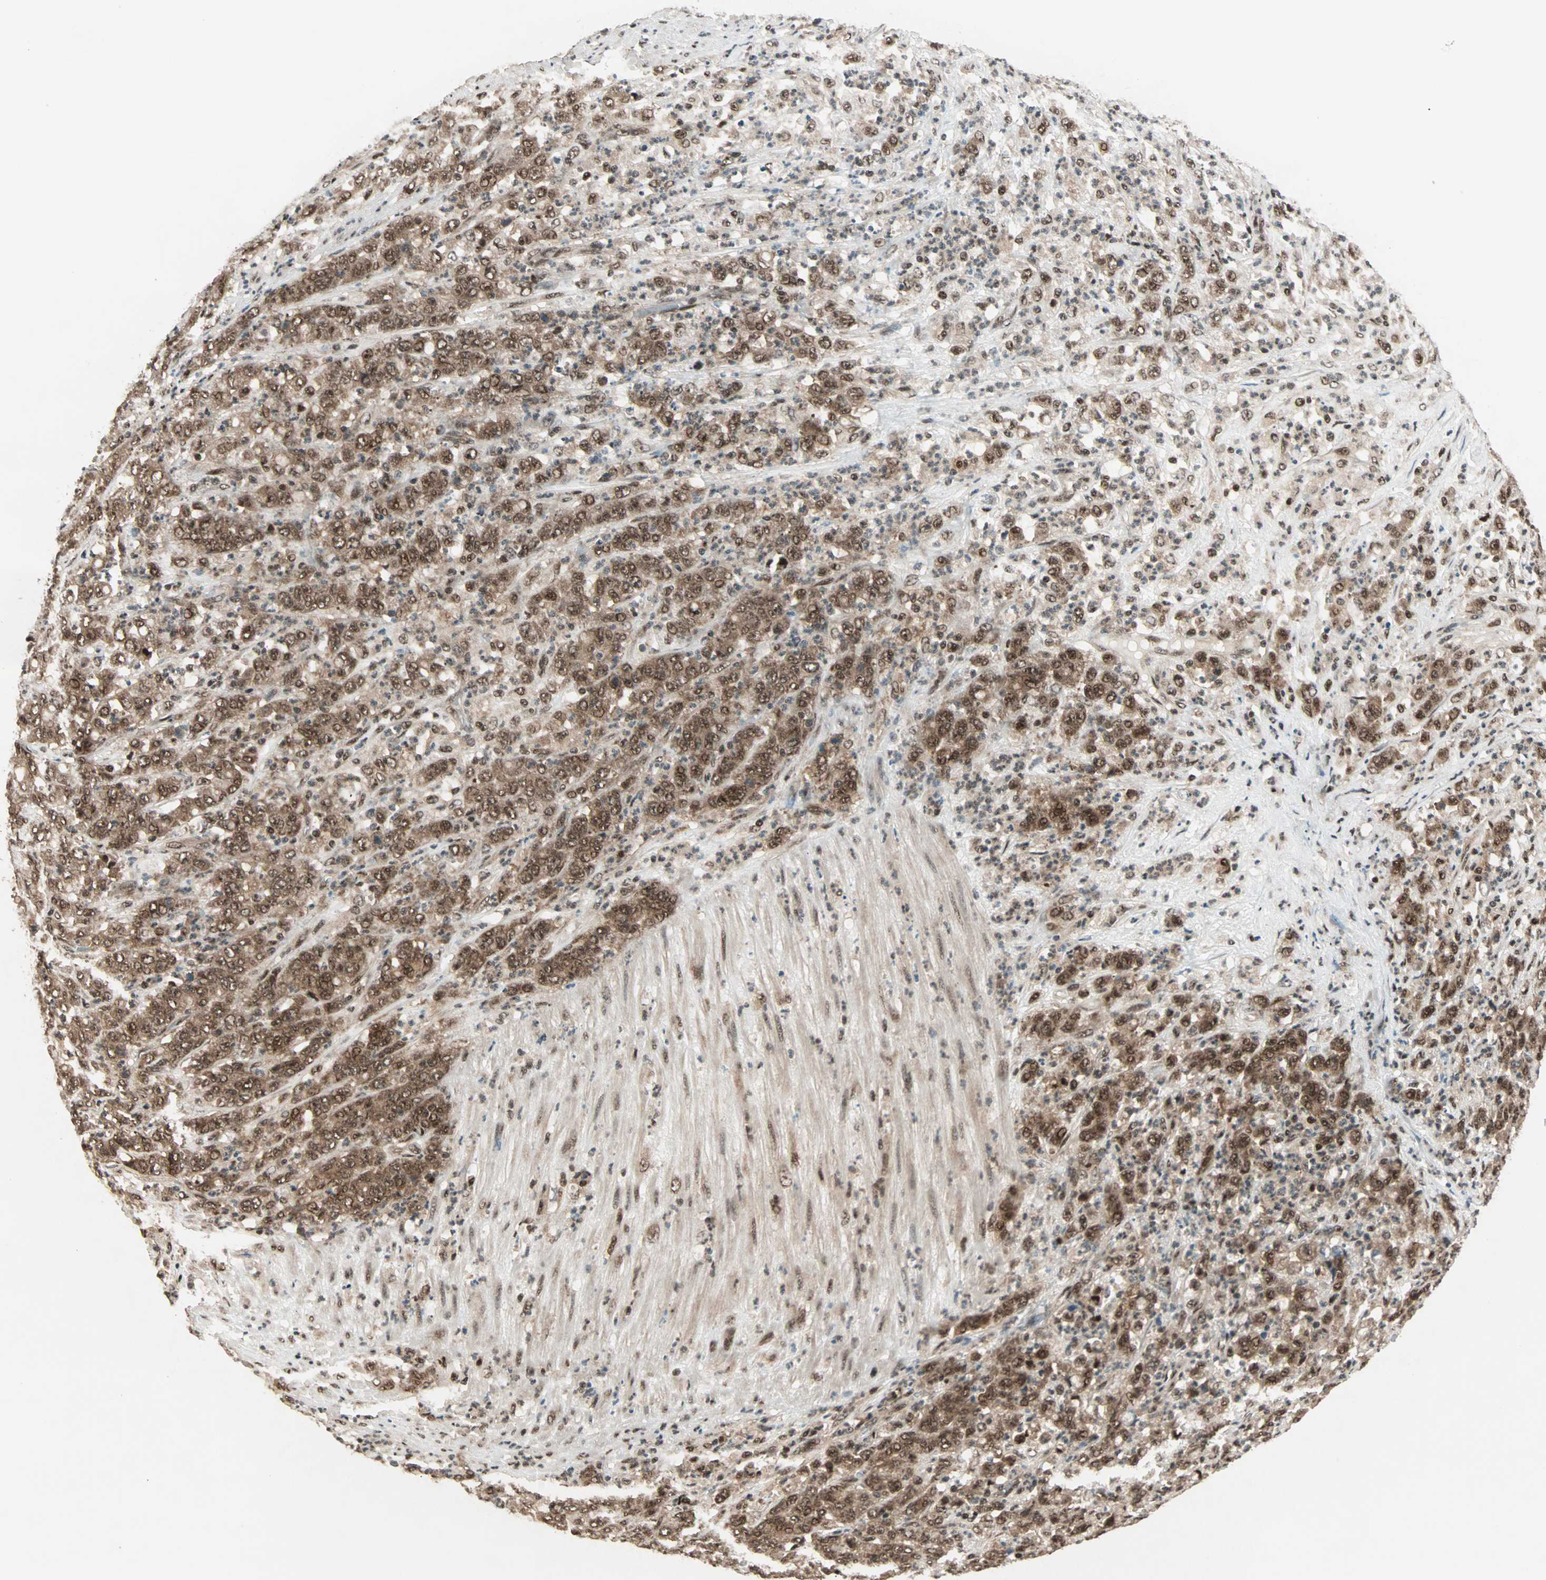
{"staining": {"intensity": "moderate", "quantity": ">75%", "location": "cytoplasmic/membranous,nuclear"}, "tissue": "stomach cancer", "cell_type": "Tumor cells", "image_type": "cancer", "snomed": [{"axis": "morphology", "description": "Adenocarcinoma, NOS"}, {"axis": "topography", "description": "Stomach, lower"}], "caption": "Immunohistochemistry (IHC) of adenocarcinoma (stomach) demonstrates medium levels of moderate cytoplasmic/membranous and nuclear expression in approximately >75% of tumor cells.", "gene": "ZNF44", "patient": {"sex": "female", "age": 71}}